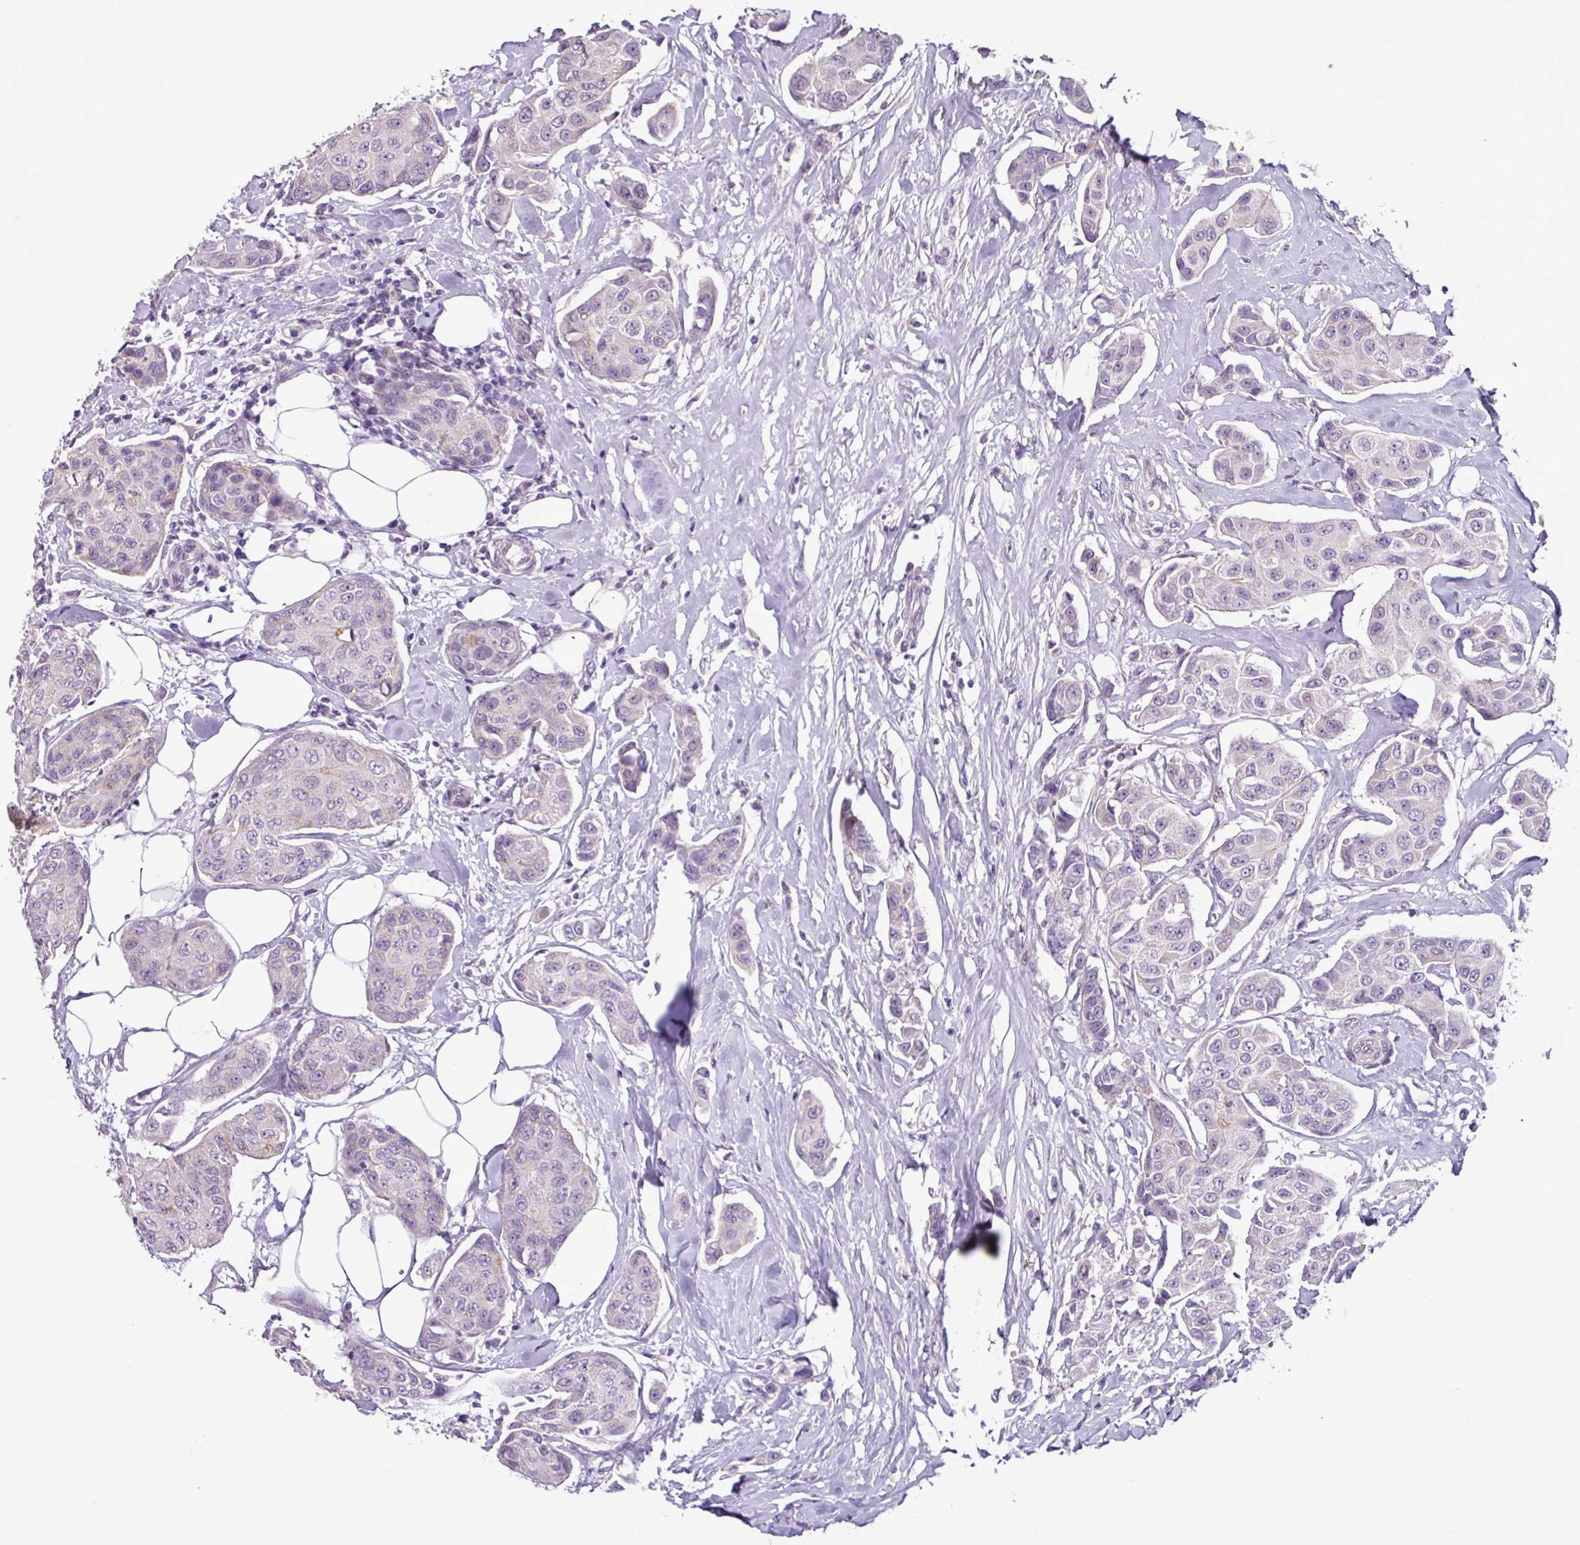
{"staining": {"intensity": "negative", "quantity": "none", "location": "none"}, "tissue": "breast cancer", "cell_type": "Tumor cells", "image_type": "cancer", "snomed": [{"axis": "morphology", "description": "Duct carcinoma"}, {"axis": "topography", "description": "Breast"}, {"axis": "topography", "description": "Lymph node"}], "caption": "Immunohistochemical staining of human breast cancer shows no significant staining in tumor cells.", "gene": "C9orf24", "patient": {"sex": "female", "age": 80}}